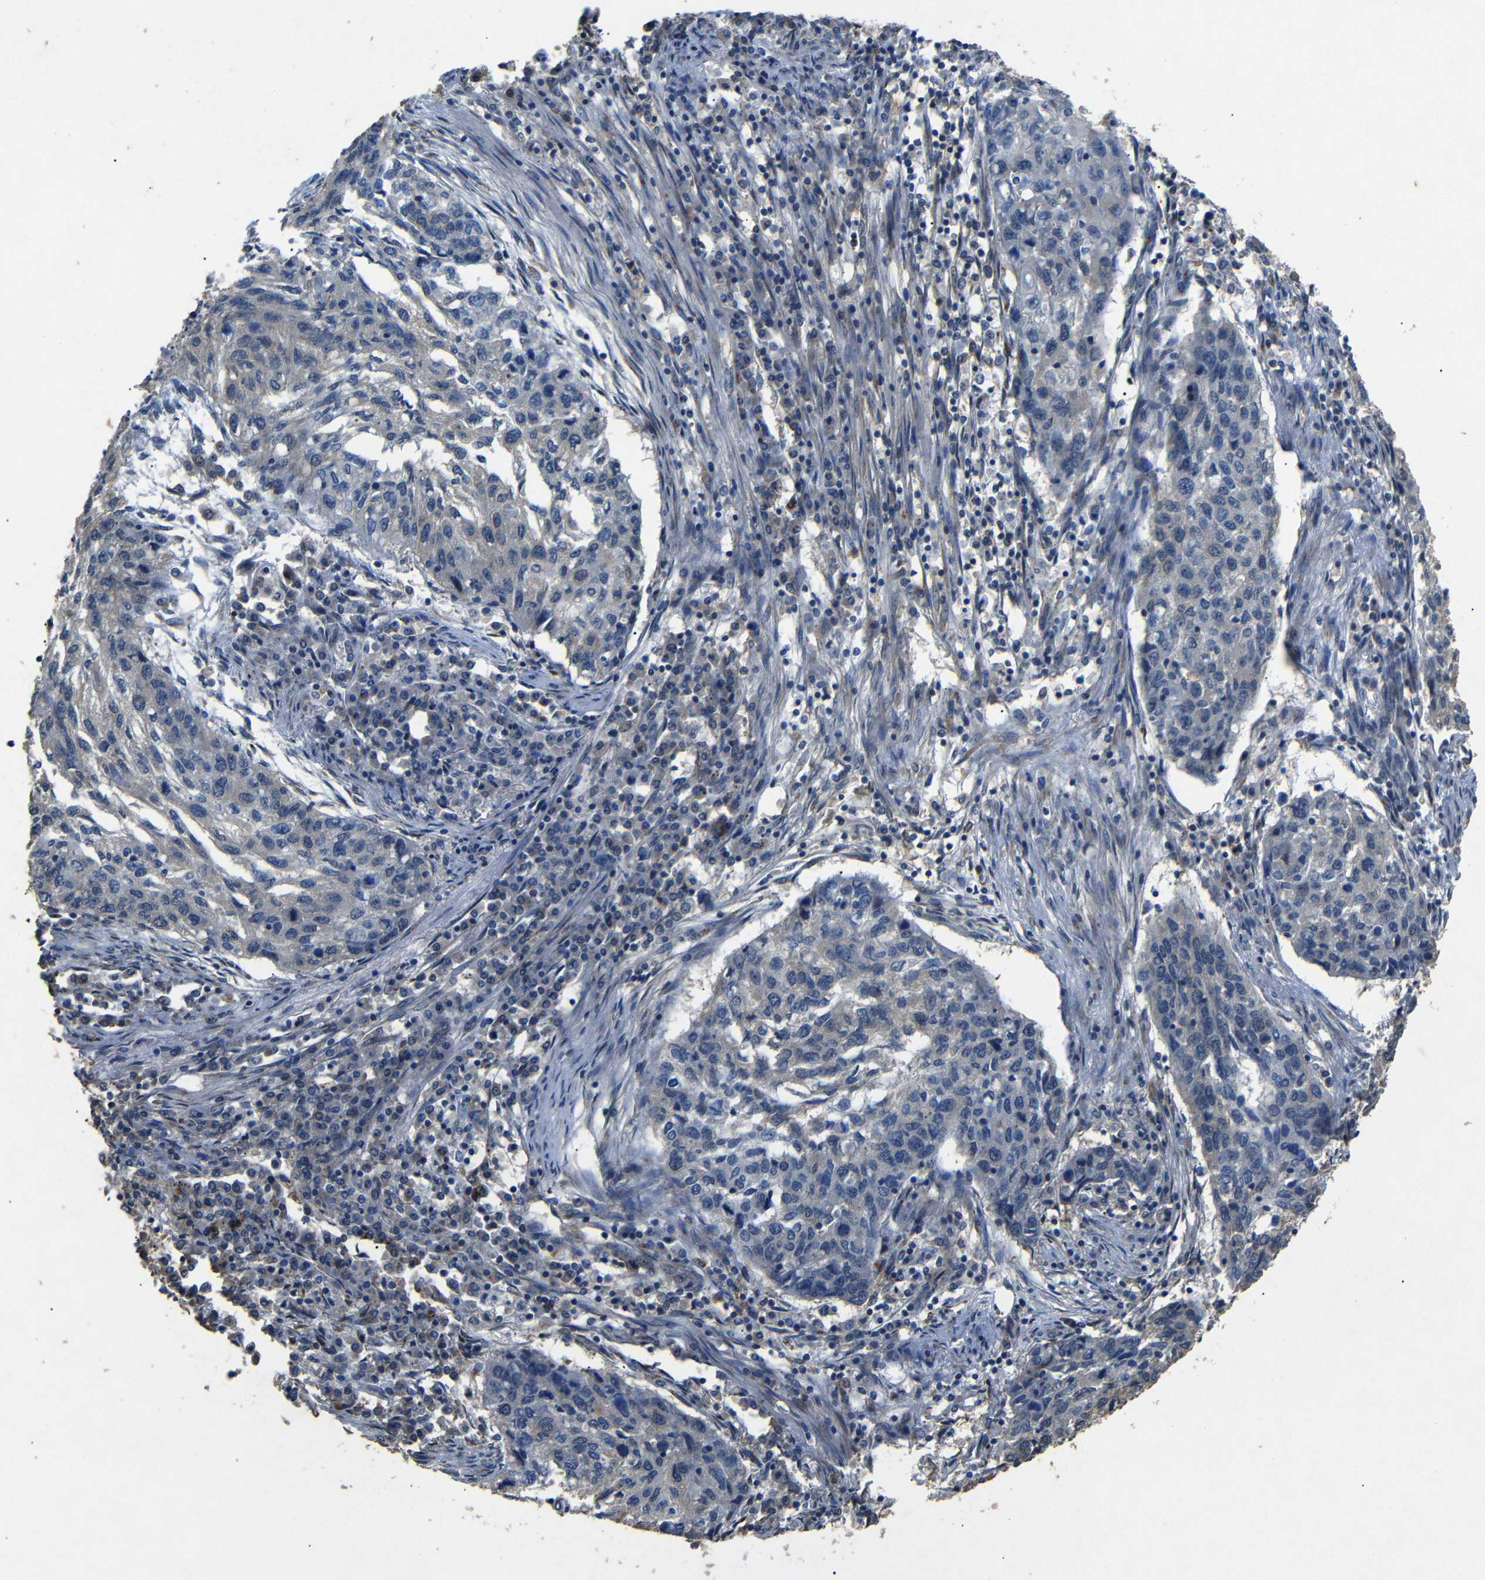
{"staining": {"intensity": "negative", "quantity": "none", "location": "none"}, "tissue": "lung cancer", "cell_type": "Tumor cells", "image_type": "cancer", "snomed": [{"axis": "morphology", "description": "Squamous cell carcinoma, NOS"}, {"axis": "topography", "description": "Lung"}], "caption": "Tumor cells show no significant protein positivity in lung squamous cell carcinoma.", "gene": "BNIP3", "patient": {"sex": "female", "age": 63}}